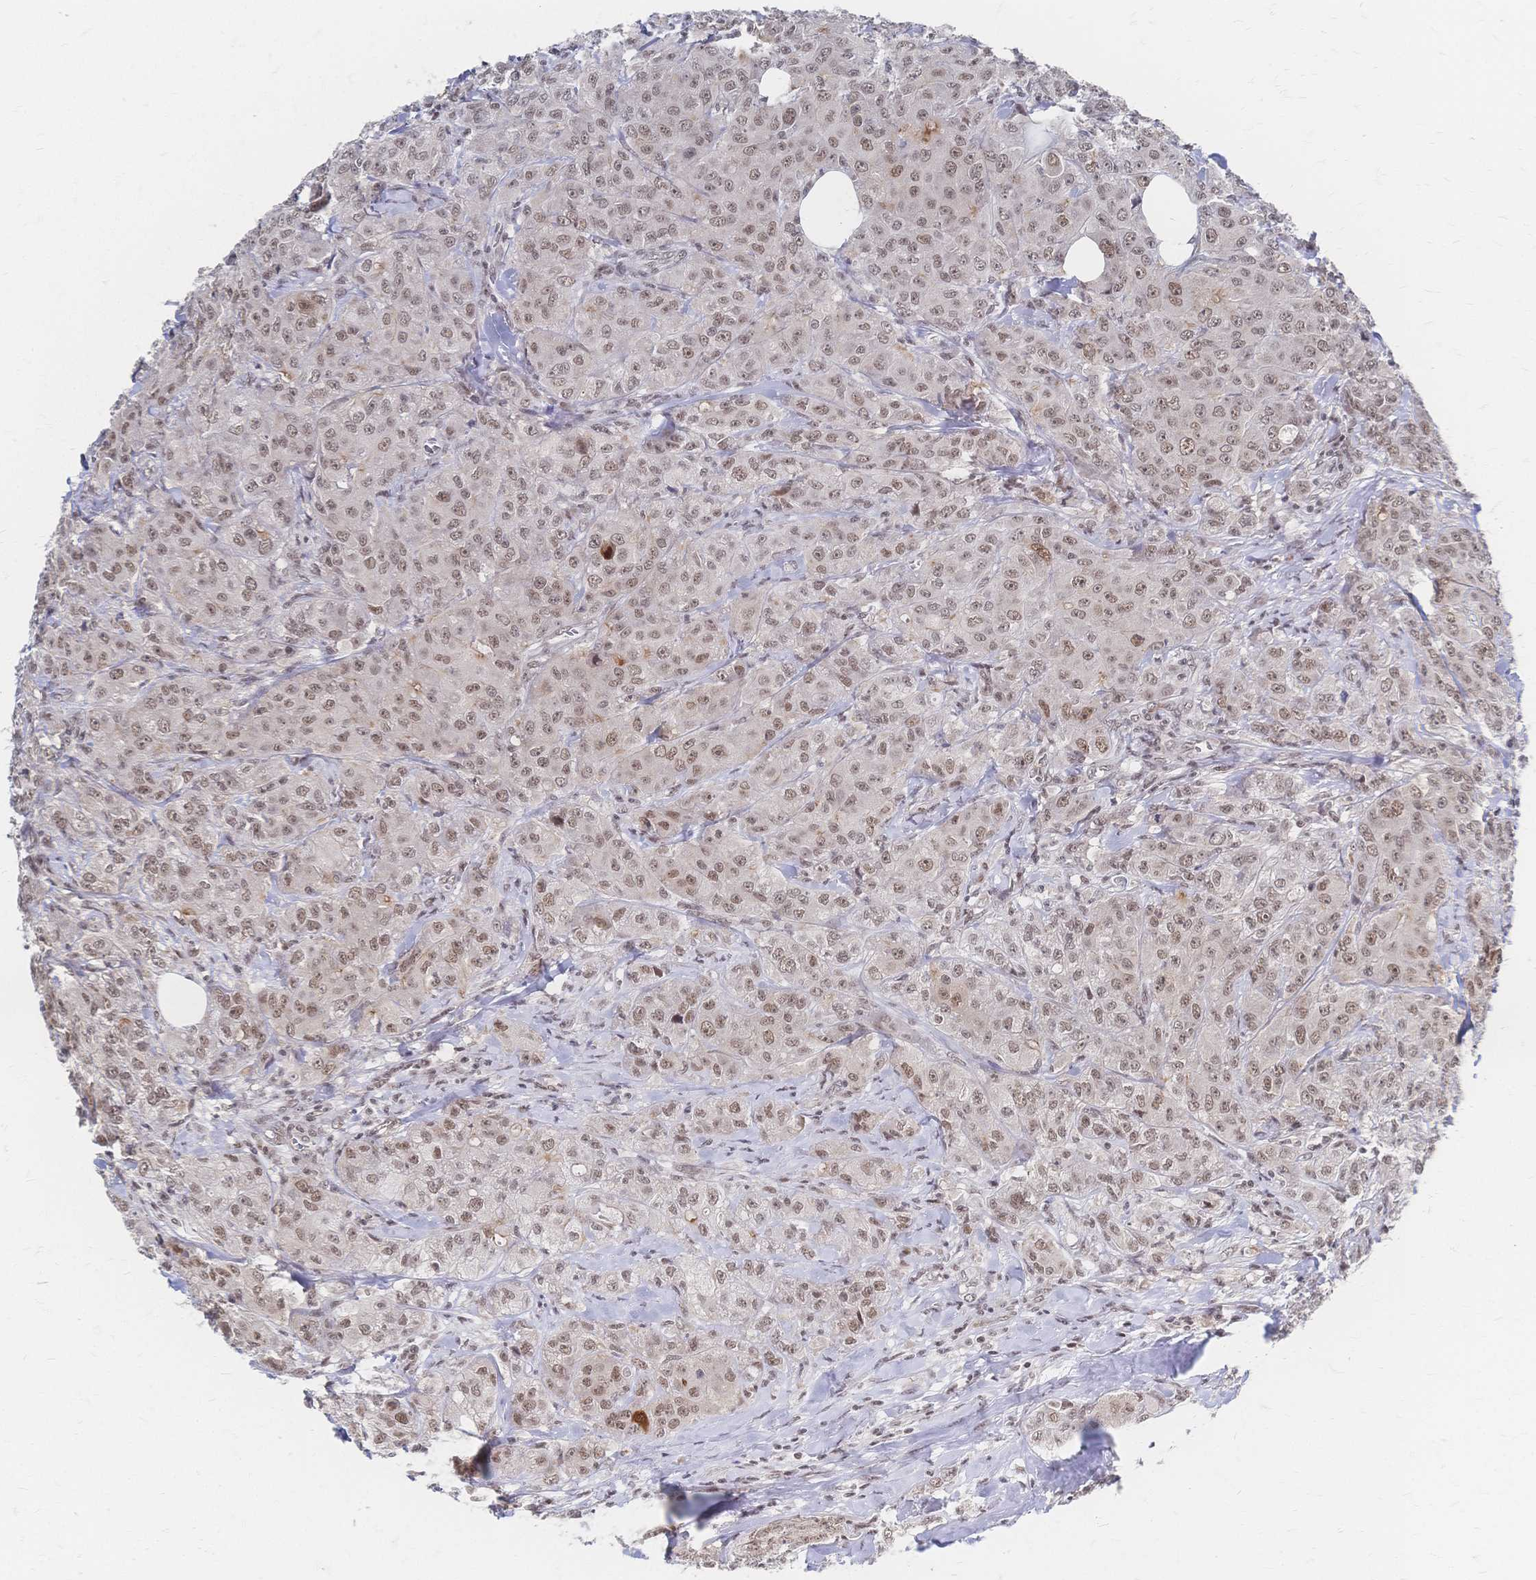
{"staining": {"intensity": "moderate", "quantity": ">75%", "location": "nuclear"}, "tissue": "breast cancer", "cell_type": "Tumor cells", "image_type": "cancer", "snomed": [{"axis": "morphology", "description": "Normal tissue, NOS"}, {"axis": "morphology", "description": "Duct carcinoma"}, {"axis": "topography", "description": "Breast"}], "caption": "Breast cancer (infiltrating ductal carcinoma) tissue displays moderate nuclear positivity in about >75% of tumor cells", "gene": "NELFA", "patient": {"sex": "female", "age": 43}}